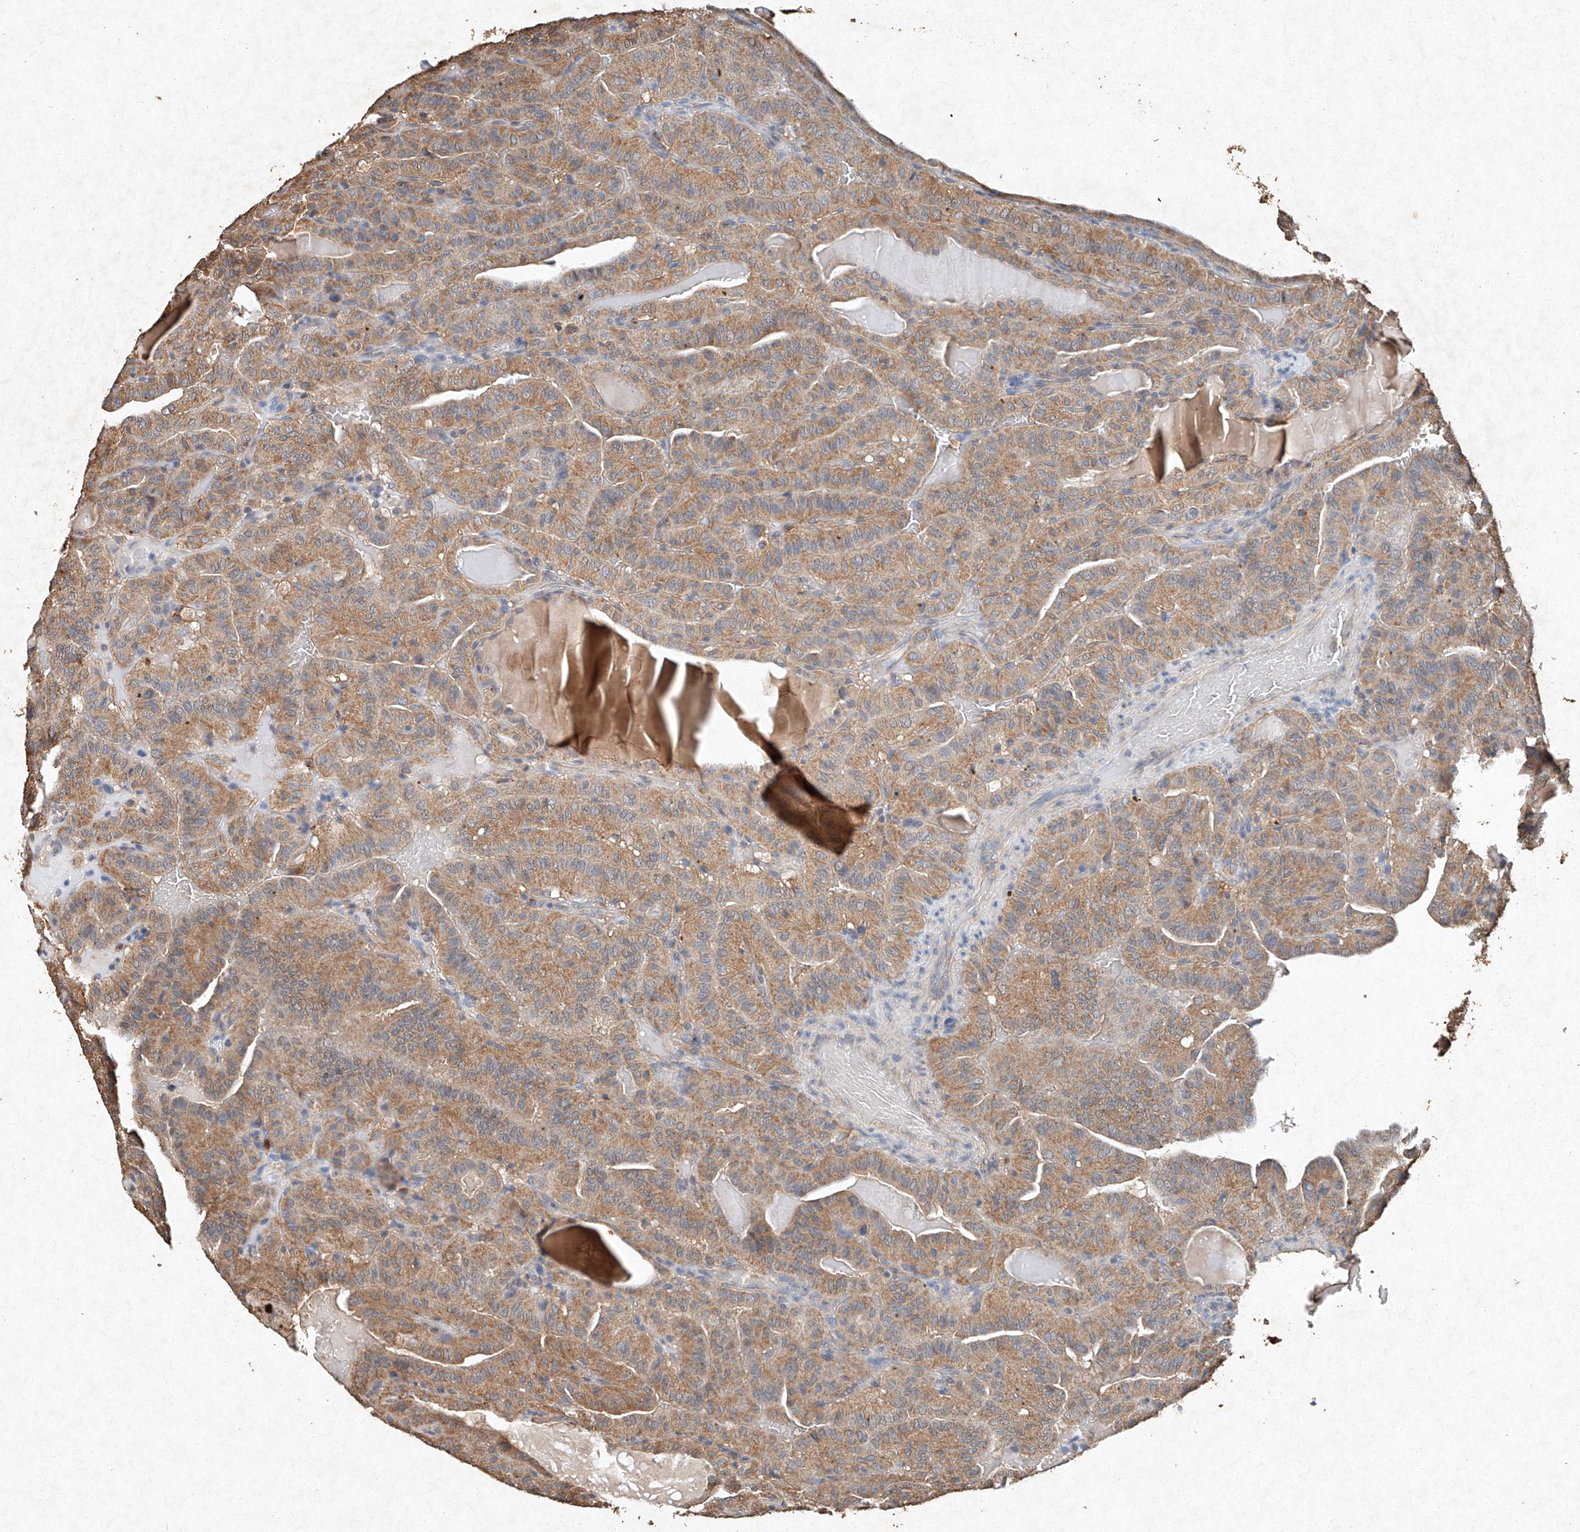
{"staining": {"intensity": "weak", "quantity": ">75%", "location": "cytoplasmic/membranous"}, "tissue": "thyroid cancer", "cell_type": "Tumor cells", "image_type": "cancer", "snomed": [{"axis": "morphology", "description": "Papillary adenocarcinoma, NOS"}, {"axis": "topography", "description": "Thyroid gland"}], "caption": "Weak cytoplasmic/membranous staining is identified in about >75% of tumor cells in thyroid cancer.", "gene": "STK3", "patient": {"sex": "male", "age": 77}}